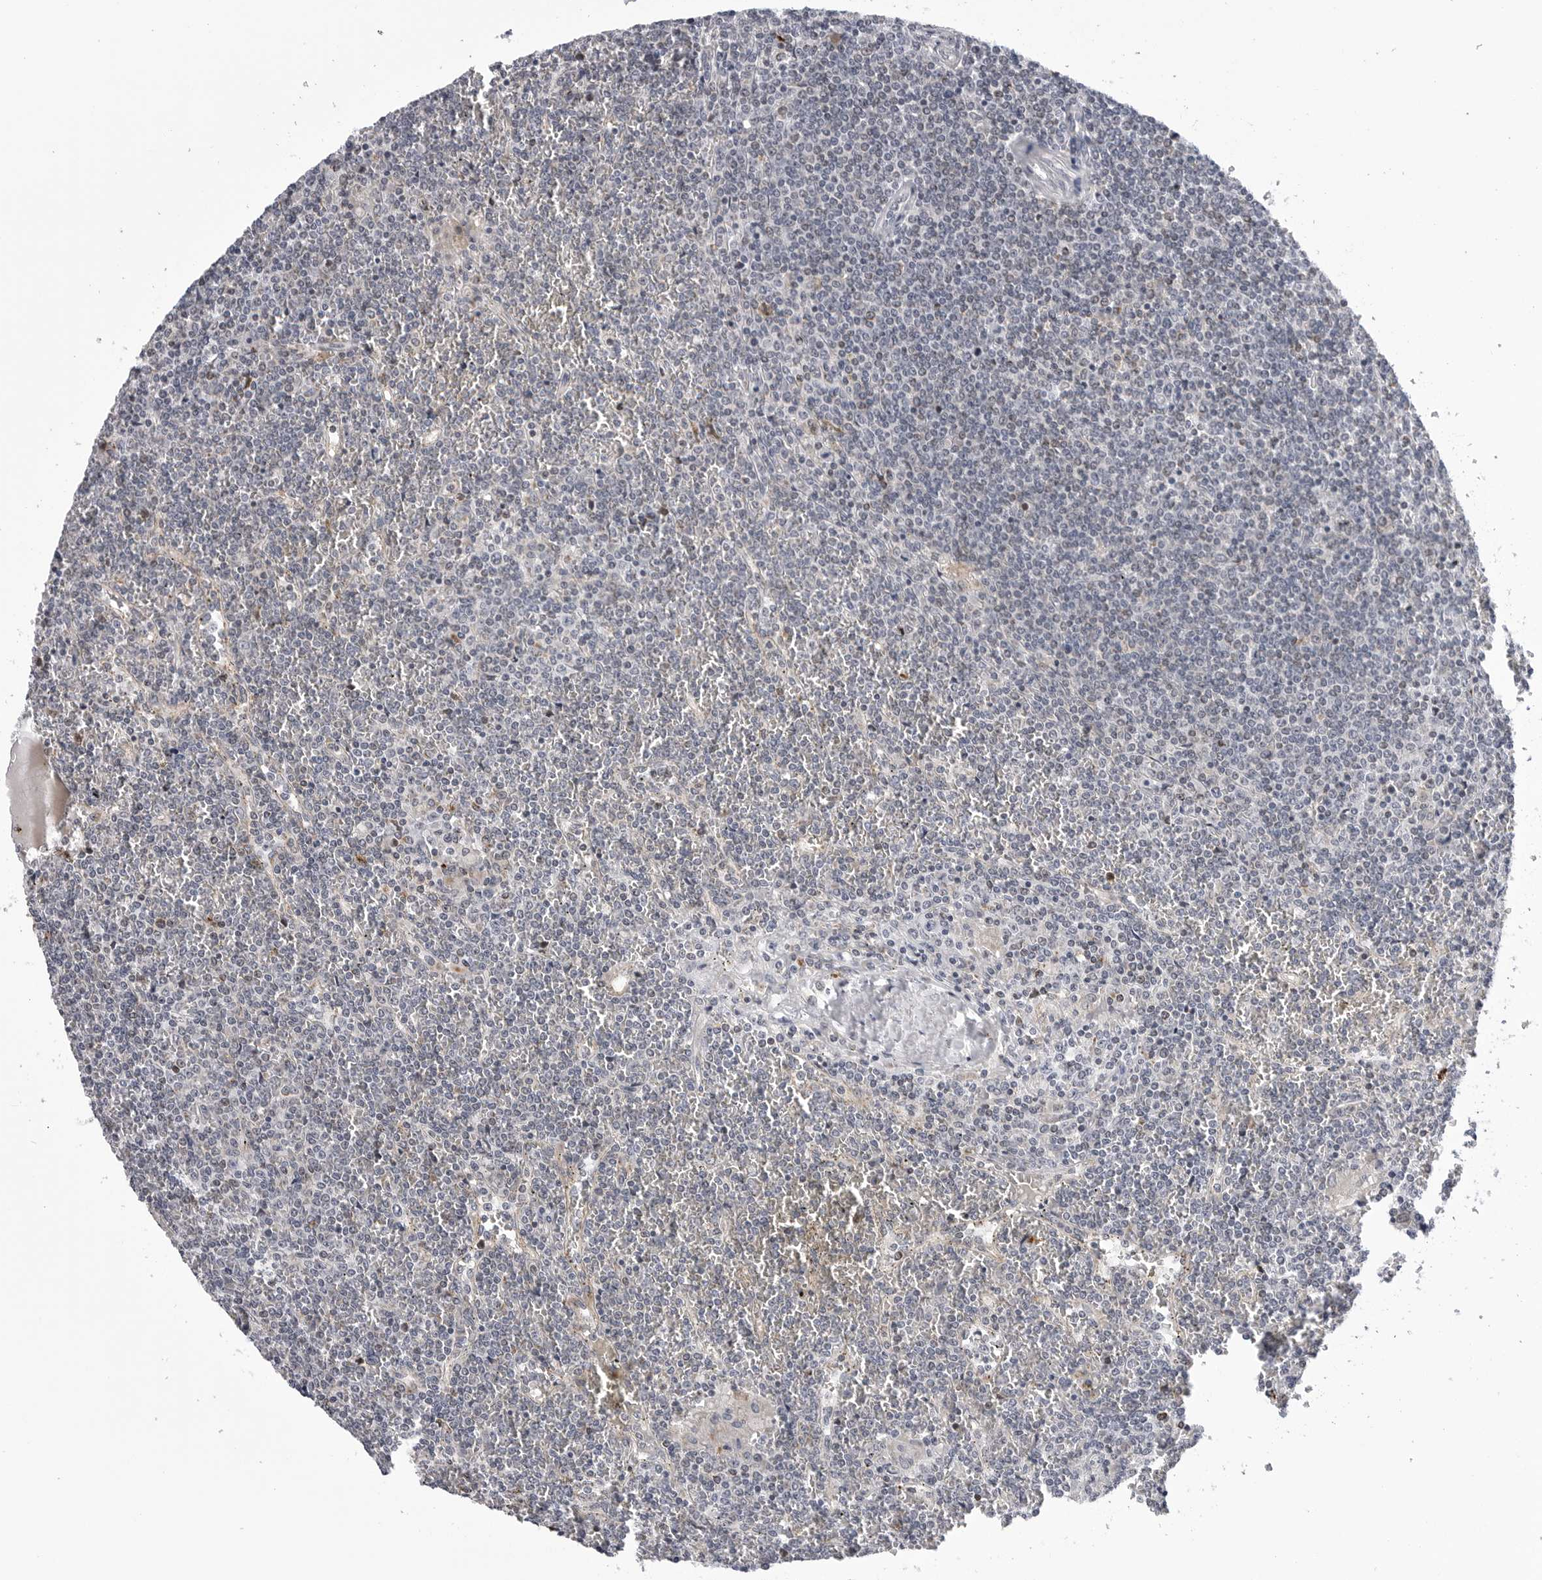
{"staining": {"intensity": "negative", "quantity": "none", "location": "none"}, "tissue": "lymphoma", "cell_type": "Tumor cells", "image_type": "cancer", "snomed": [{"axis": "morphology", "description": "Malignant lymphoma, non-Hodgkin's type, Low grade"}, {"axis": "topography", "description": "Spleen"}], "caption": "Tumor cells show no significant staining in low-grade malignant lymphoma, non-Hodgkin's type.", "gene": "CDK20", "patient": {"sex": "female", "age": 19}}